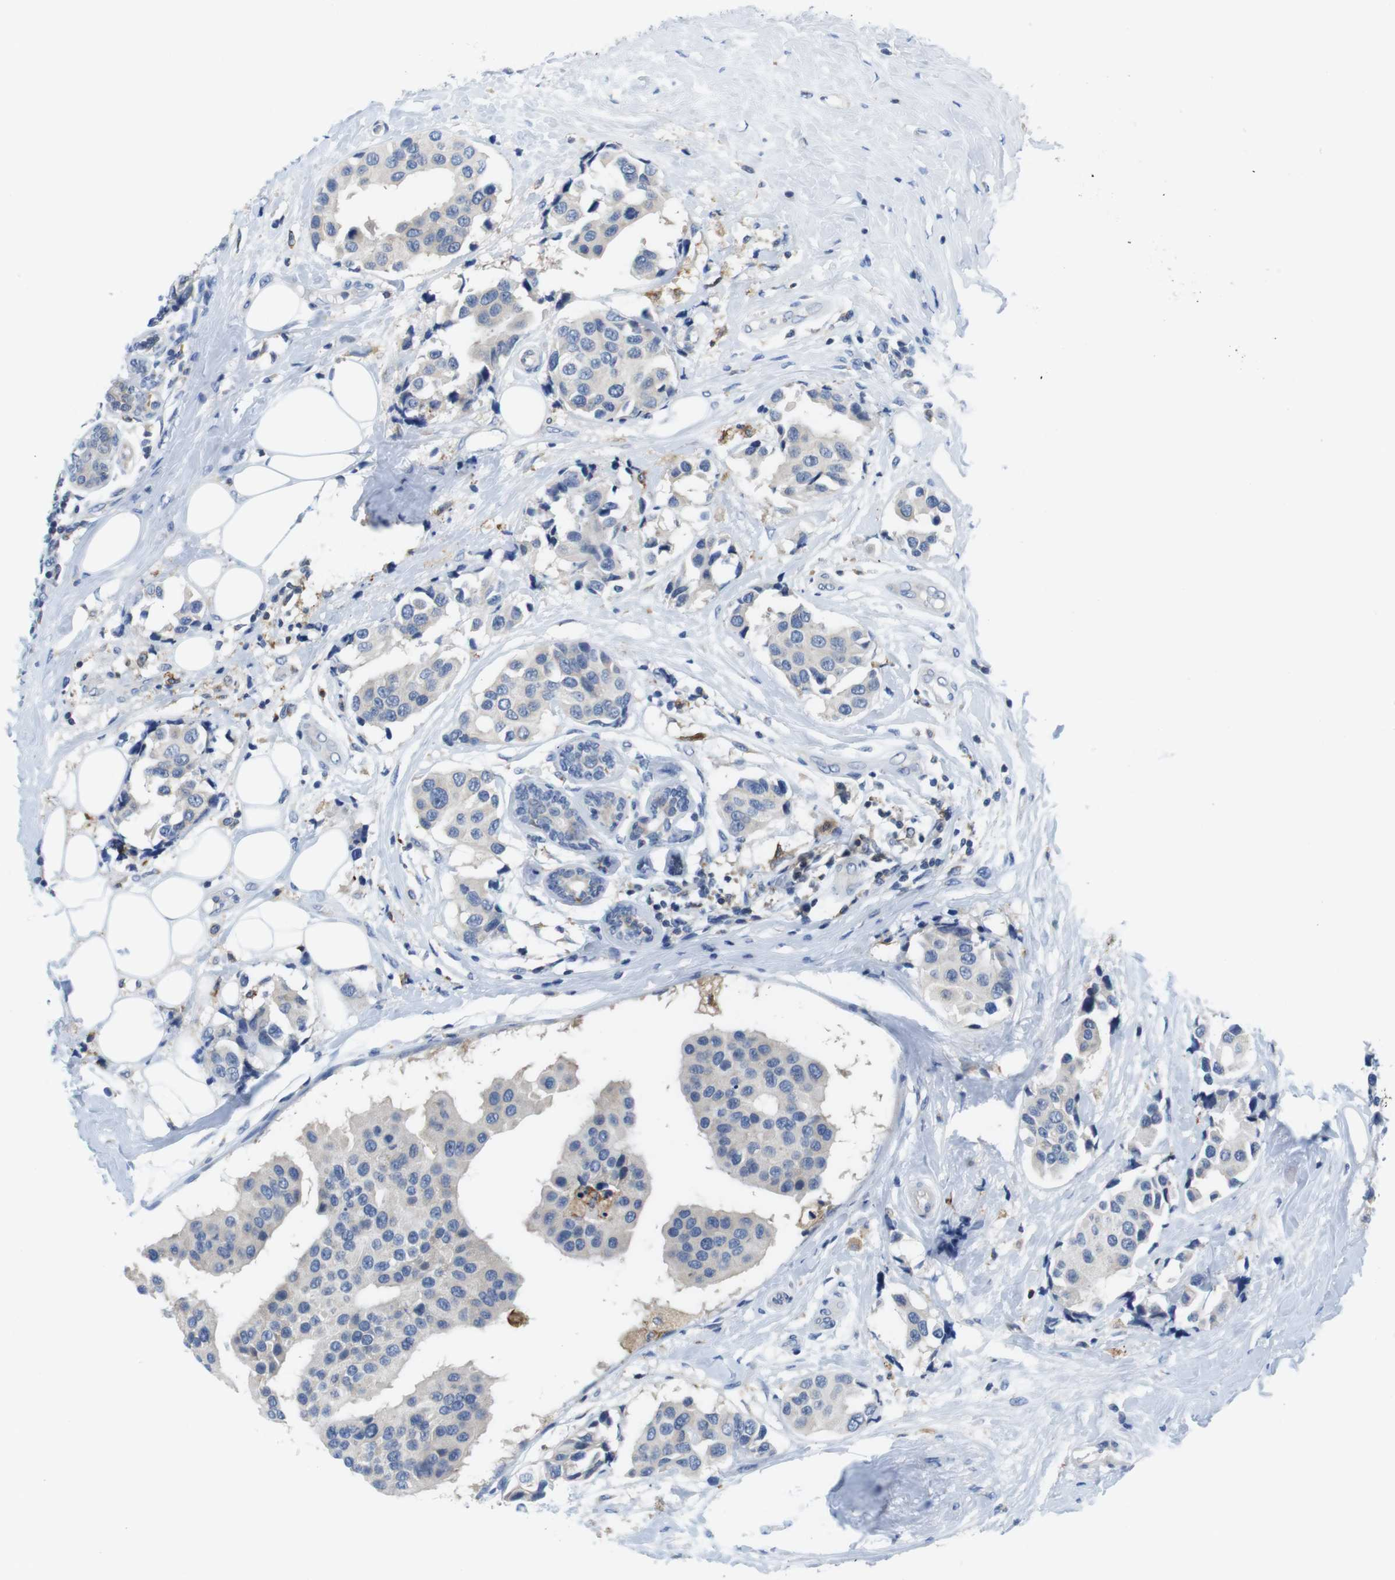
{"staining": {"intensity": "negative", "quantity": "none", "location": "none"}, "tissue": "breast cancer", "cell_type": "Tumor cells", "image_type": "cancer", "snomed": [{"axis": "morphology", "description": "Normal tissue, NOS"}, {"axis": "morphology", "description": "Duct carcinoma"}, {"axis": "topography", "description": "Breast"}], "caption": "High magnification brightfield microscopy of breast cancer (infiltrating ductal carcinoma) stained with DAB (3,3'-diaminobenzidine) (brown) and counterstained with hematoxylin (blue): tumor cells show no significant positivity. (Brightfield microscopy of DAB IHC at high magnification).", "gene": "CNGA2", "patient": {"sex": "female", "age": 39}}